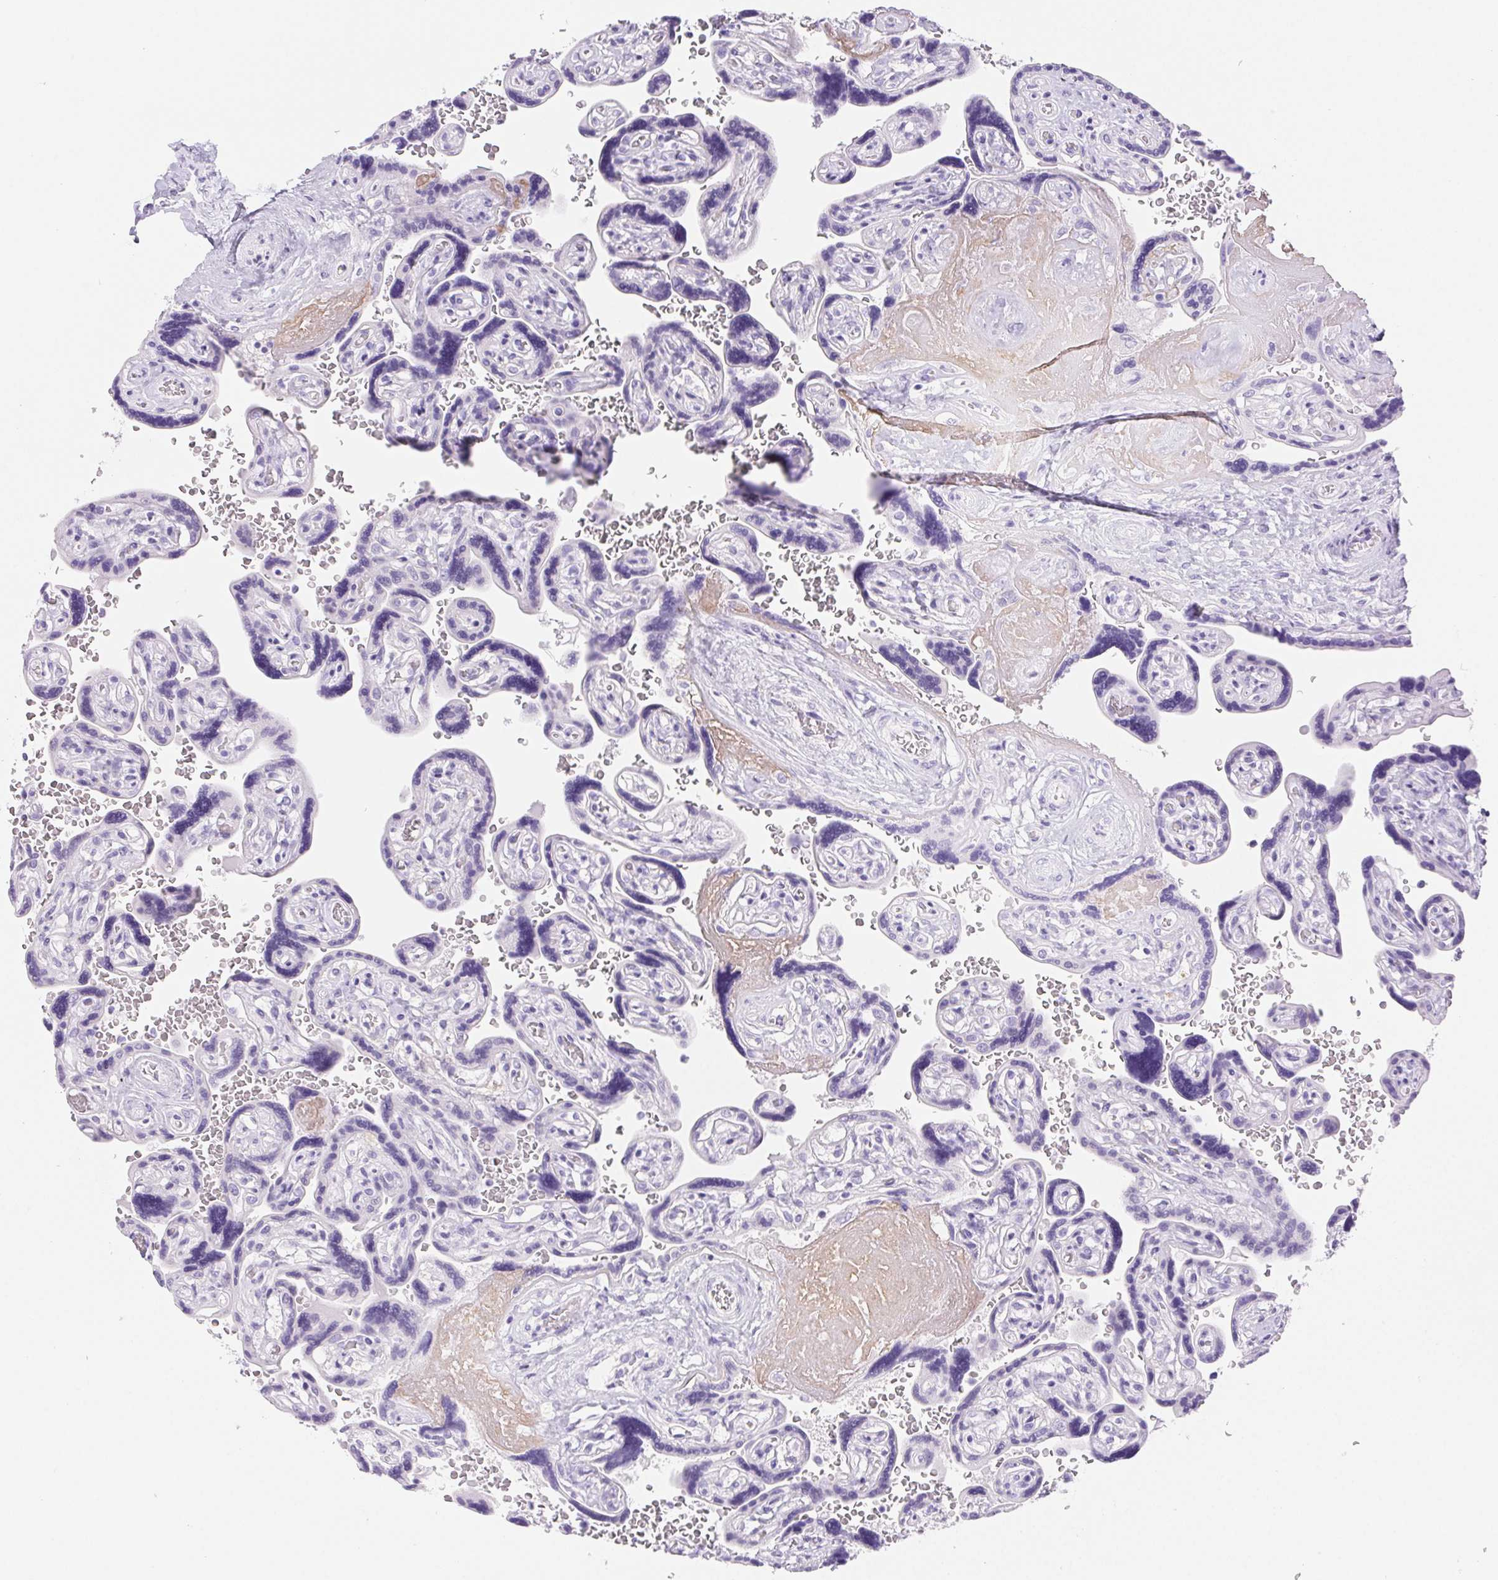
{"staining": {"intensity": "weak", "quantity": ">75%", "location": "cytoplasmic/membranous,nuclear"}, "tissue": "placenta", "cell_type": "Decidual cells", "image_type": "normal", "snomed": [{"axis": "morphology", "description": "Normal tissue, NOS"}, {"axis": "topography", "description": "Placenta"}], "caption": "Human placenta stained for a protein (brown) reveals weak cytoplasmic/membranous,nuclear positive staining in approximately >75% of decidual cells.", "gene": "PNLIP", "patient": {"sex": "female", "age": 32}}